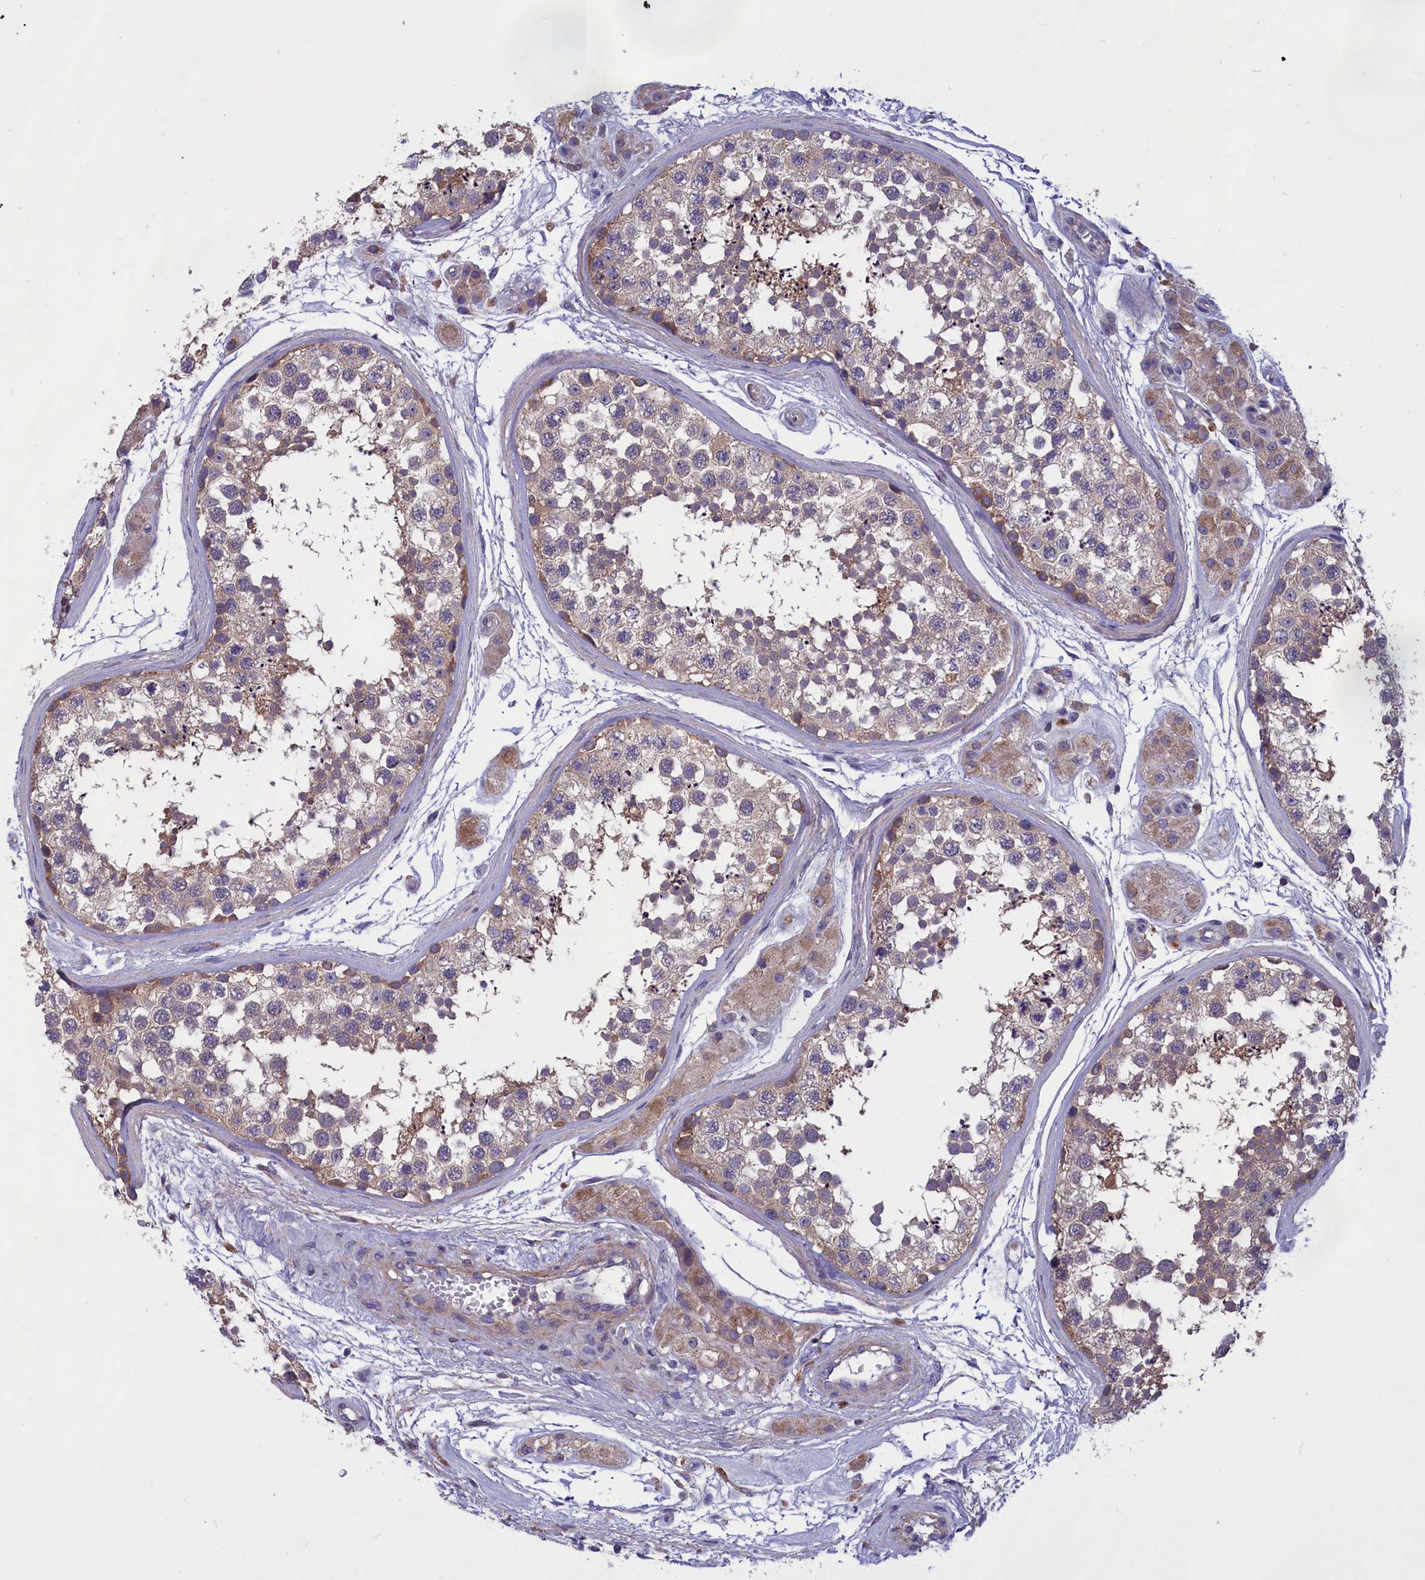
{"staining": {"intensity": "weak", "quantity": "25%-75%", "location": "cytoplasmic/membranous"}, "tissue": "testis", "cell_type": "Cells in seminiferous ducts", "image_type": "normal", "snomed": [{"axis": "morphology", "description": "Normal tissue, NOS"}, {"axis": "topography", "description": "Testis"}], "caption": "IHC of normal testis demonstrates low levels of weak cytoplasmic/membranous positivity in approximately 25%-75% of cells in seminiferous ducts.", "gene": "AMDHD2", "patient": {"sex": "male", "age": 56}}